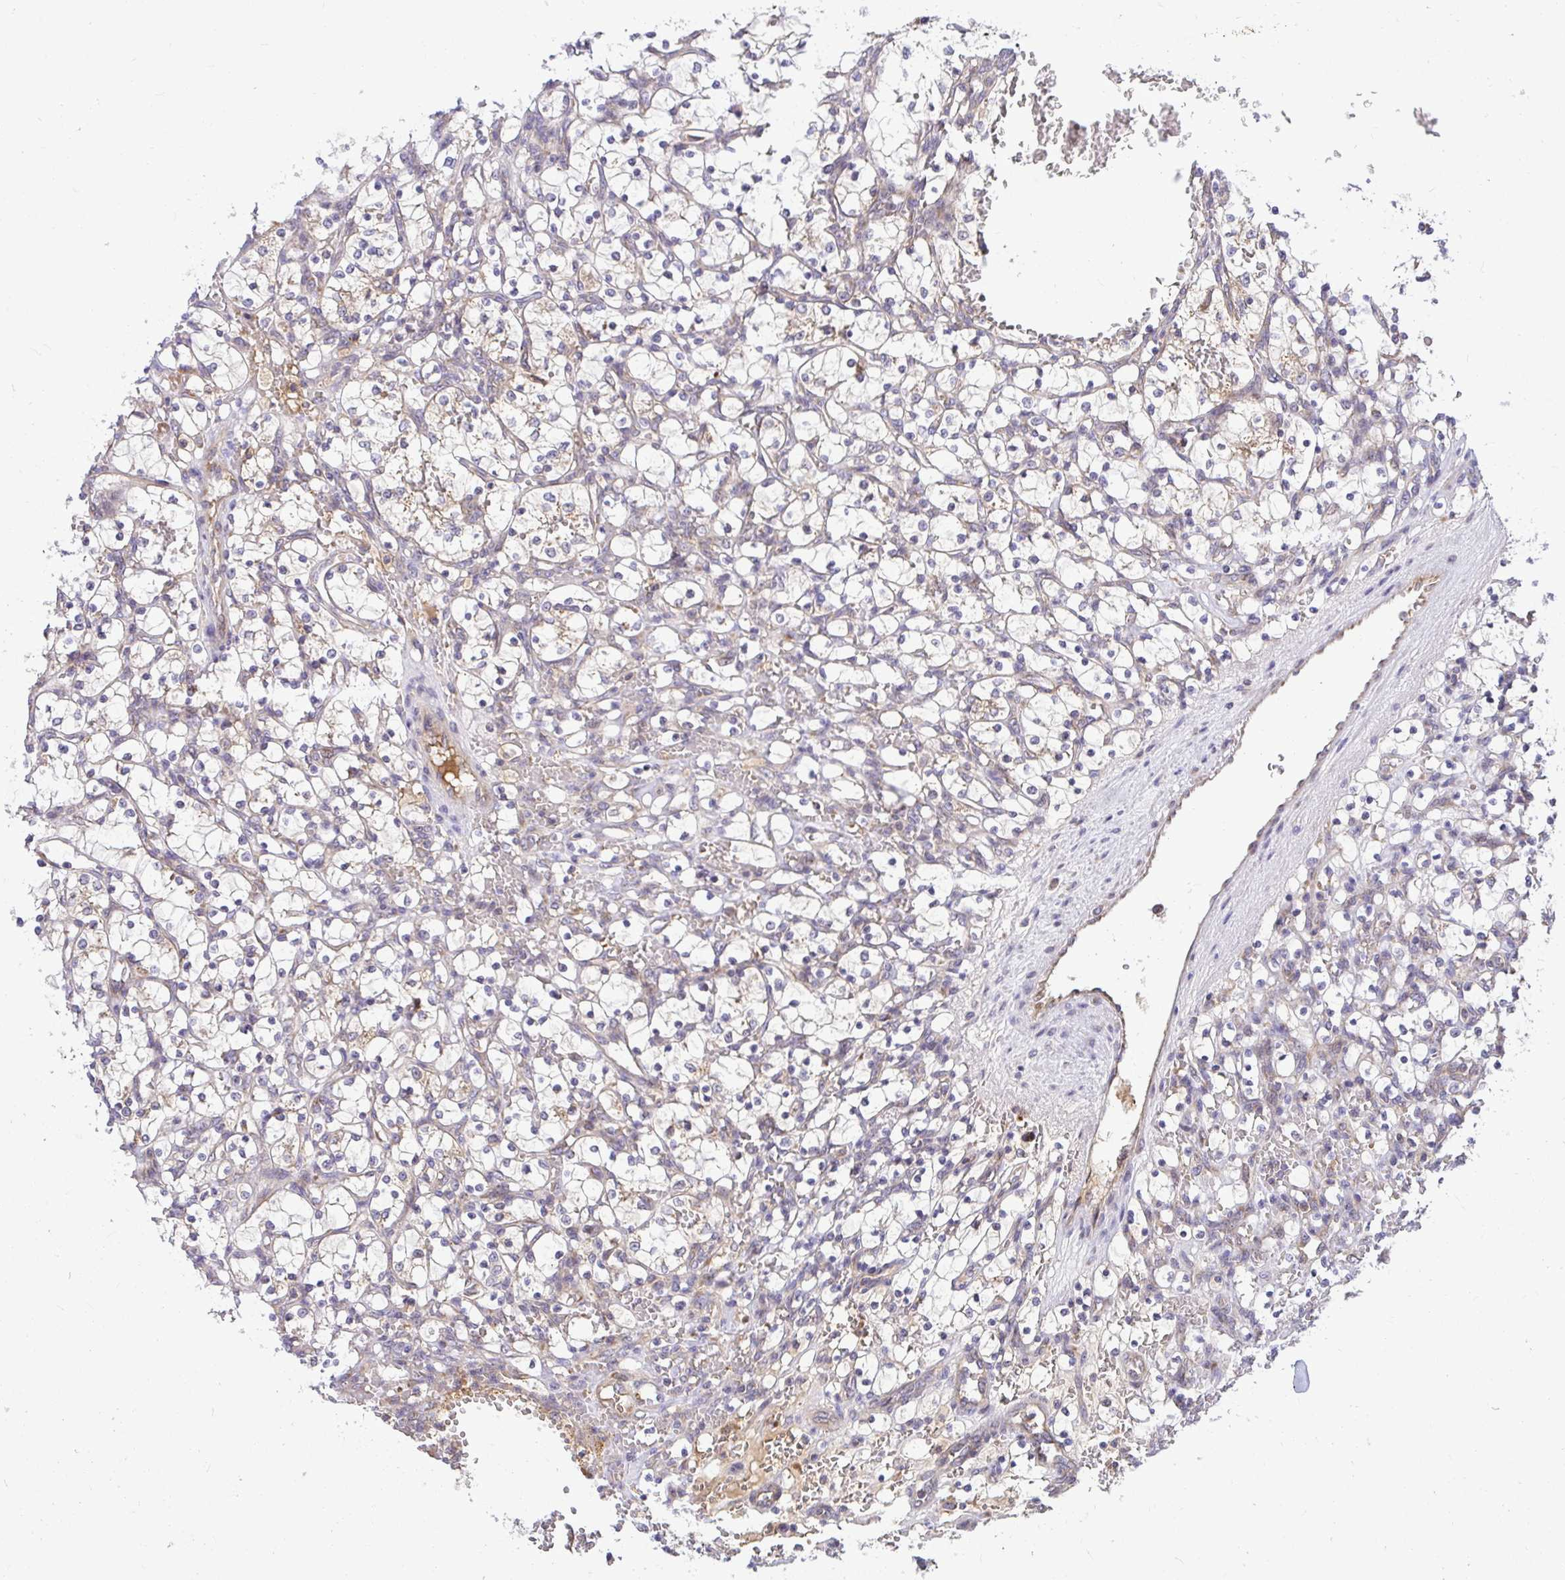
{"staining": {"intensity": "negative", "quantity": "none", "location": "none"}, "tissue": "renal cancer", "cell_type": "Tumor cells", "image_type": "cancer", "snomed": [{"axis": "morphology", "description": "Adenocarcinoma, NOS"}, {"axis": "topography", "description": "Kidney"}], "caption": "Tumor cells are negative for brown protein staining in adenocarcinoma (renal).", "gene": "VTI1B", "patient": {"sex": "female", "age": 69}}